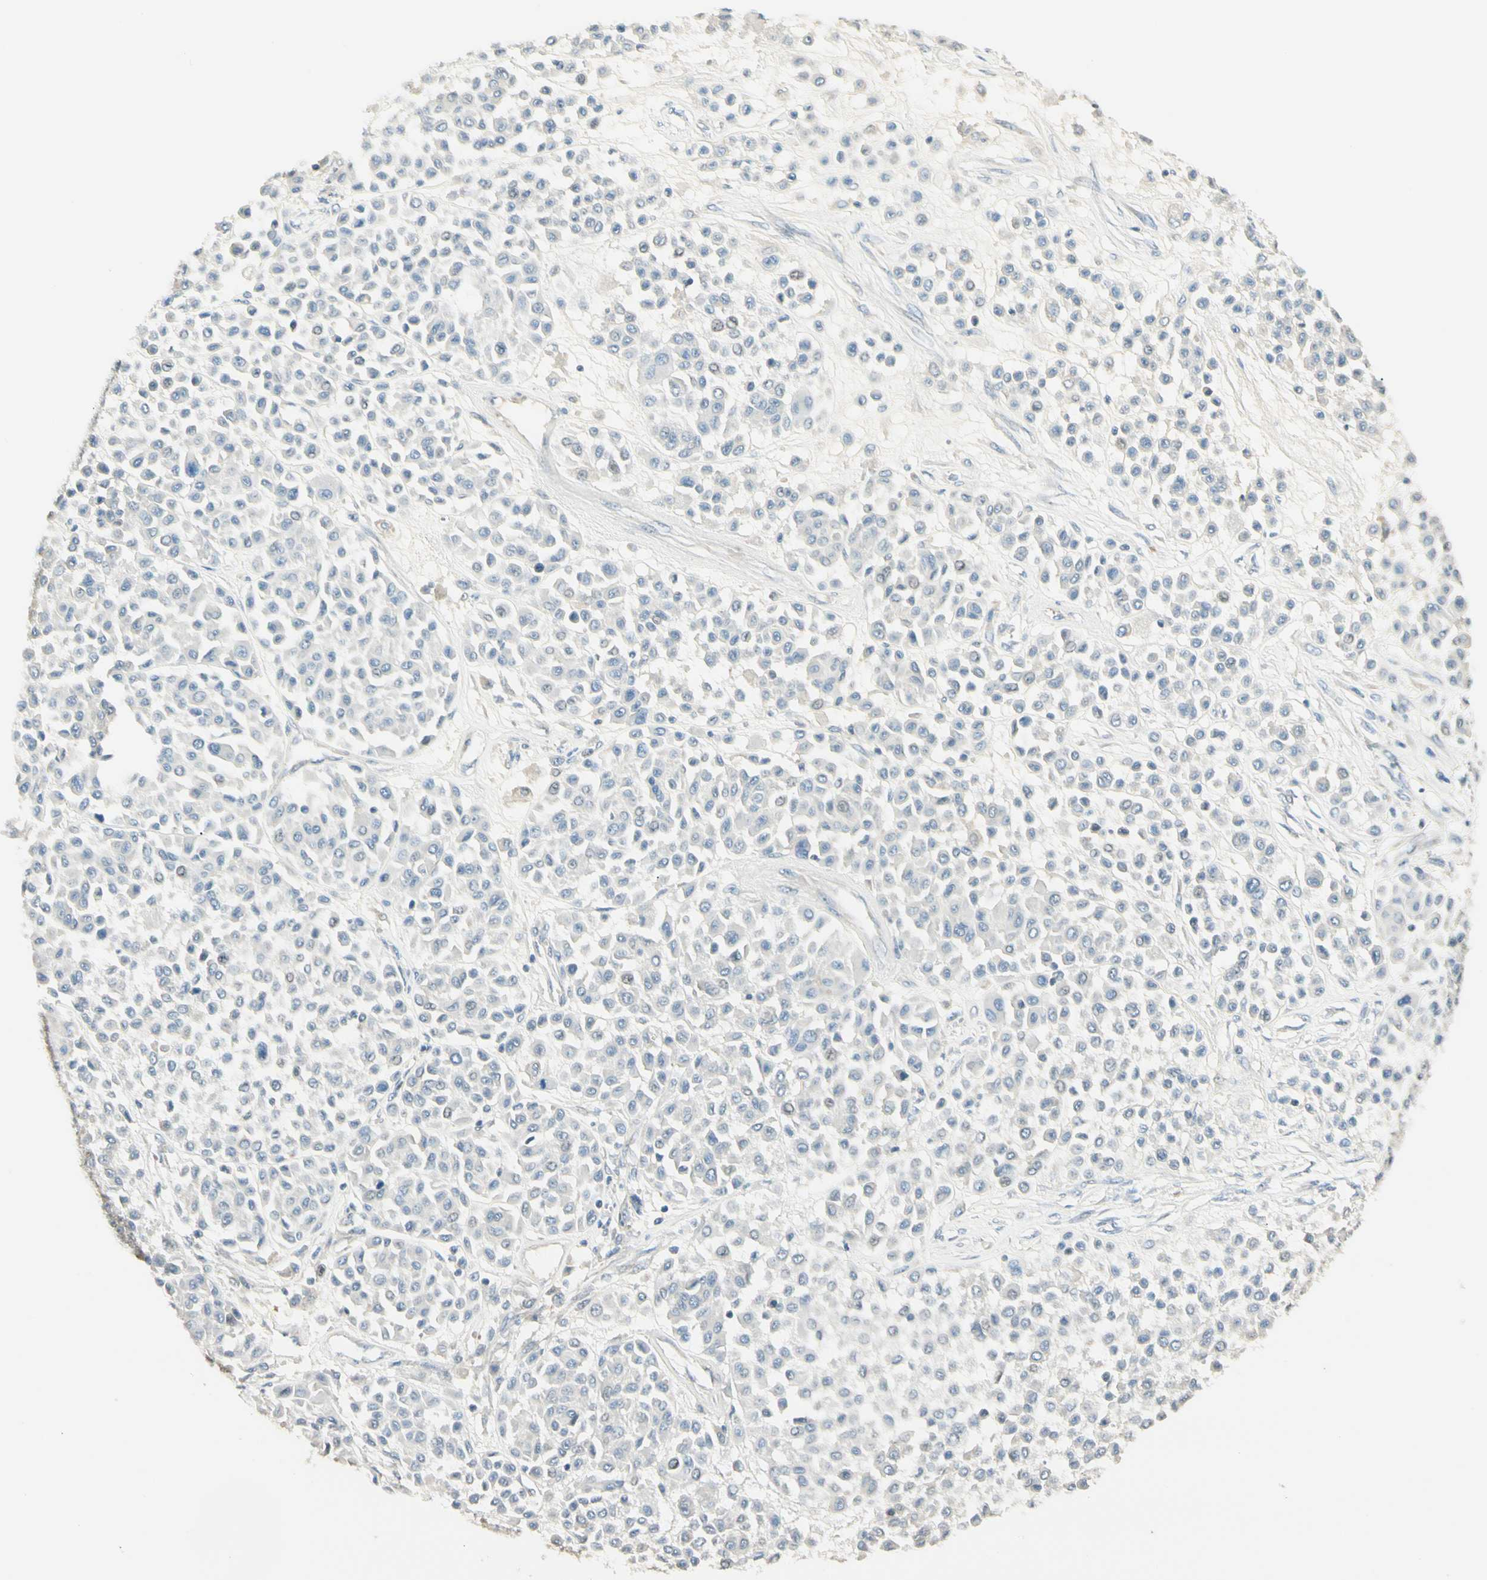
{"staining": {"intensity": "negative", "quantity": "none", "location": "none"}, "tissue": "melanoma", "cell_type": "Tumor cells", "image_type": "cancer", "snomed": [{"axis": "morphology", "description": "Malignant melanoma, Metastatic site"}, {"axis": "topography", "description": "Soft tissue"}], "caption": "An IHC micrograph of malignant melanoma (metastatic site) is shown. There is no staining in tumor cells of malignant melanoma (metastatic site).", "gene": "P3H2", "patient": {"sex": "male", "age": 41}}